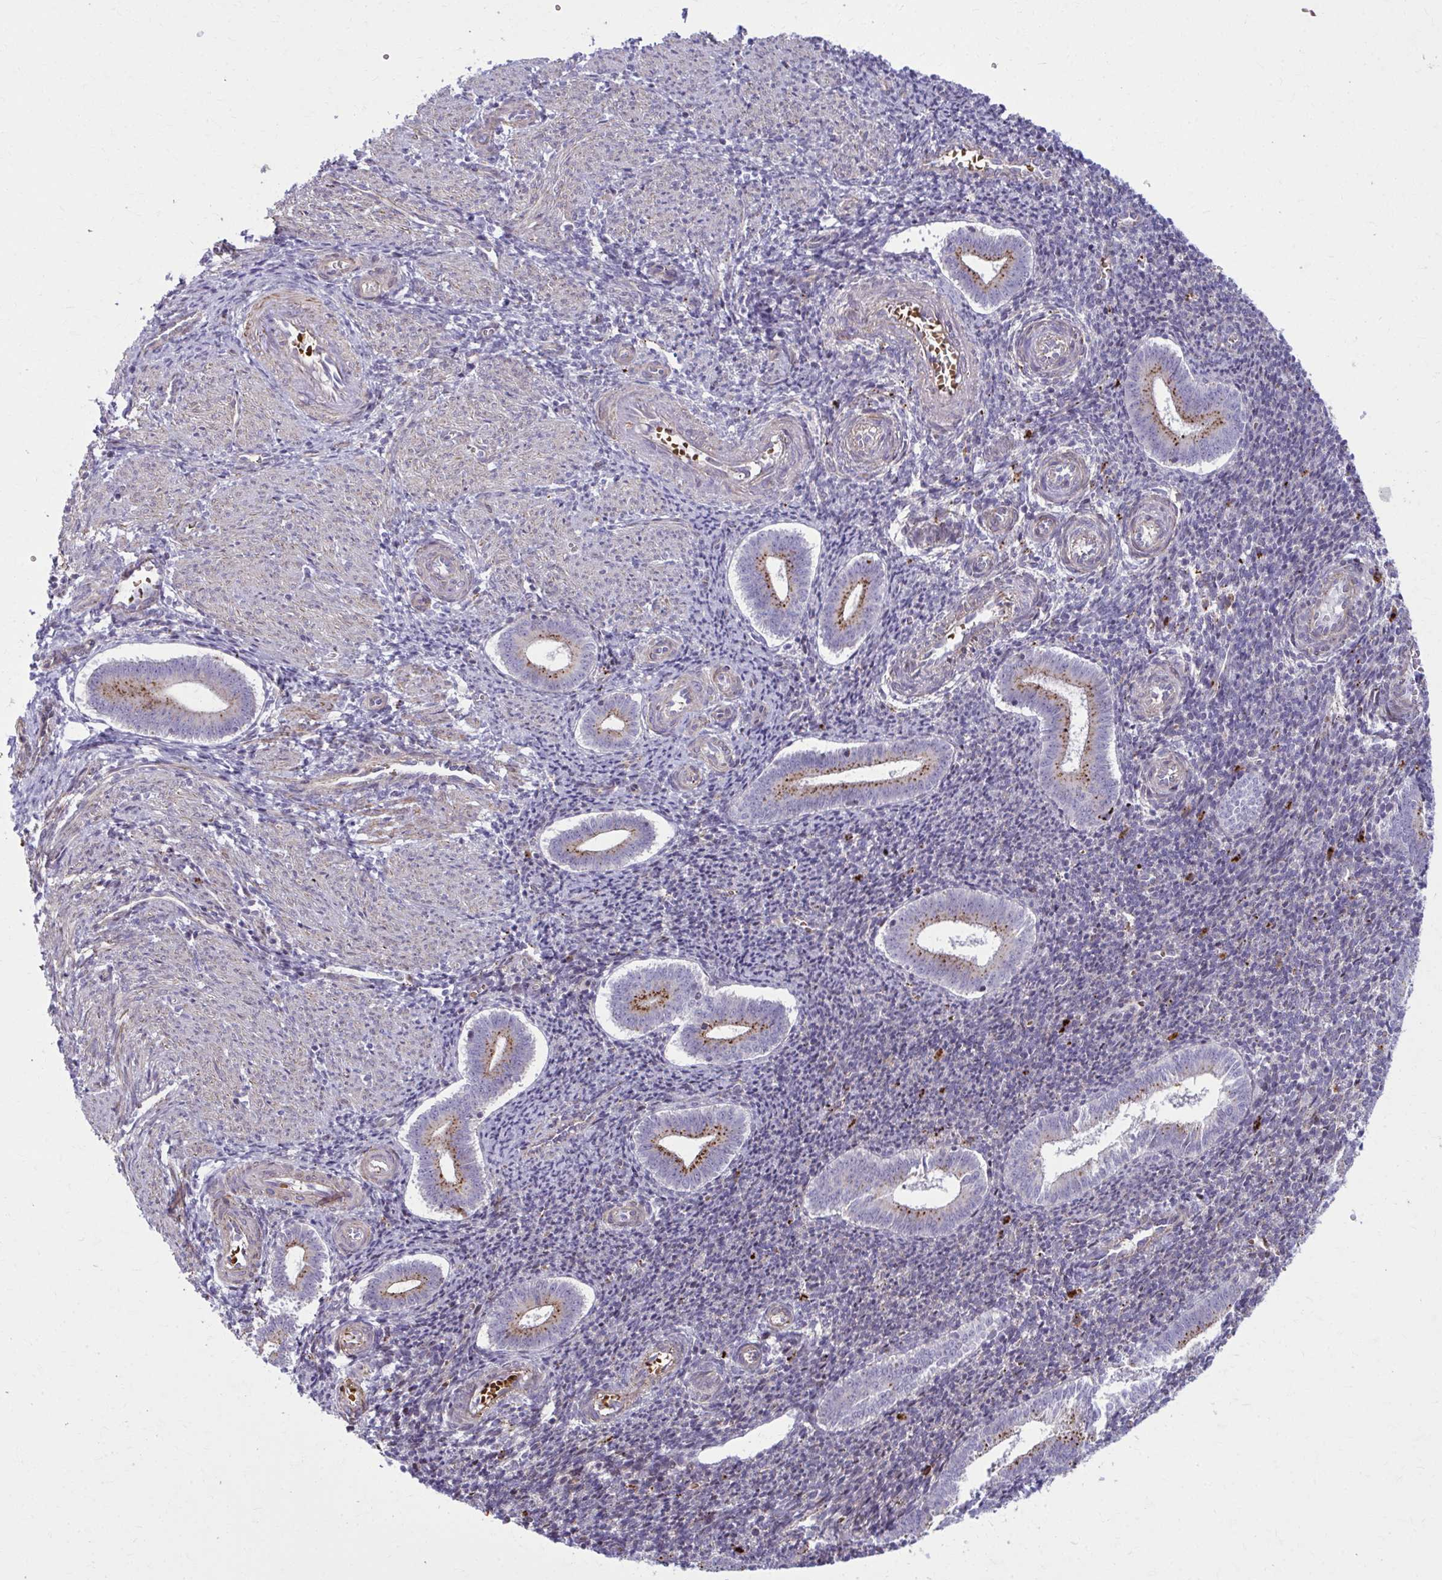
{"staining": {"intensity": "weak", "quantity": "25%-75%", "location": "cytoplasmic/membranous"}, "tissue": "endometrium", "cell_type": "Cells in endometrial stroma", "image_type": "normal", "snomed": [{"axis": "morphology", "description": "Normal tissue, NOS"}, {"axis": "topography", "description": "Endometrium"}], "caption": "Protein staining shows weak cytoplasmic/membranous staining in approximately 25%-75% of cells in endometrial stroma in benign endometrium. The protein is shown in brown color, while the nuclei are stained blue.", "gene": "LRRC4B", "patient": {"sex": "female", "age": 25}}